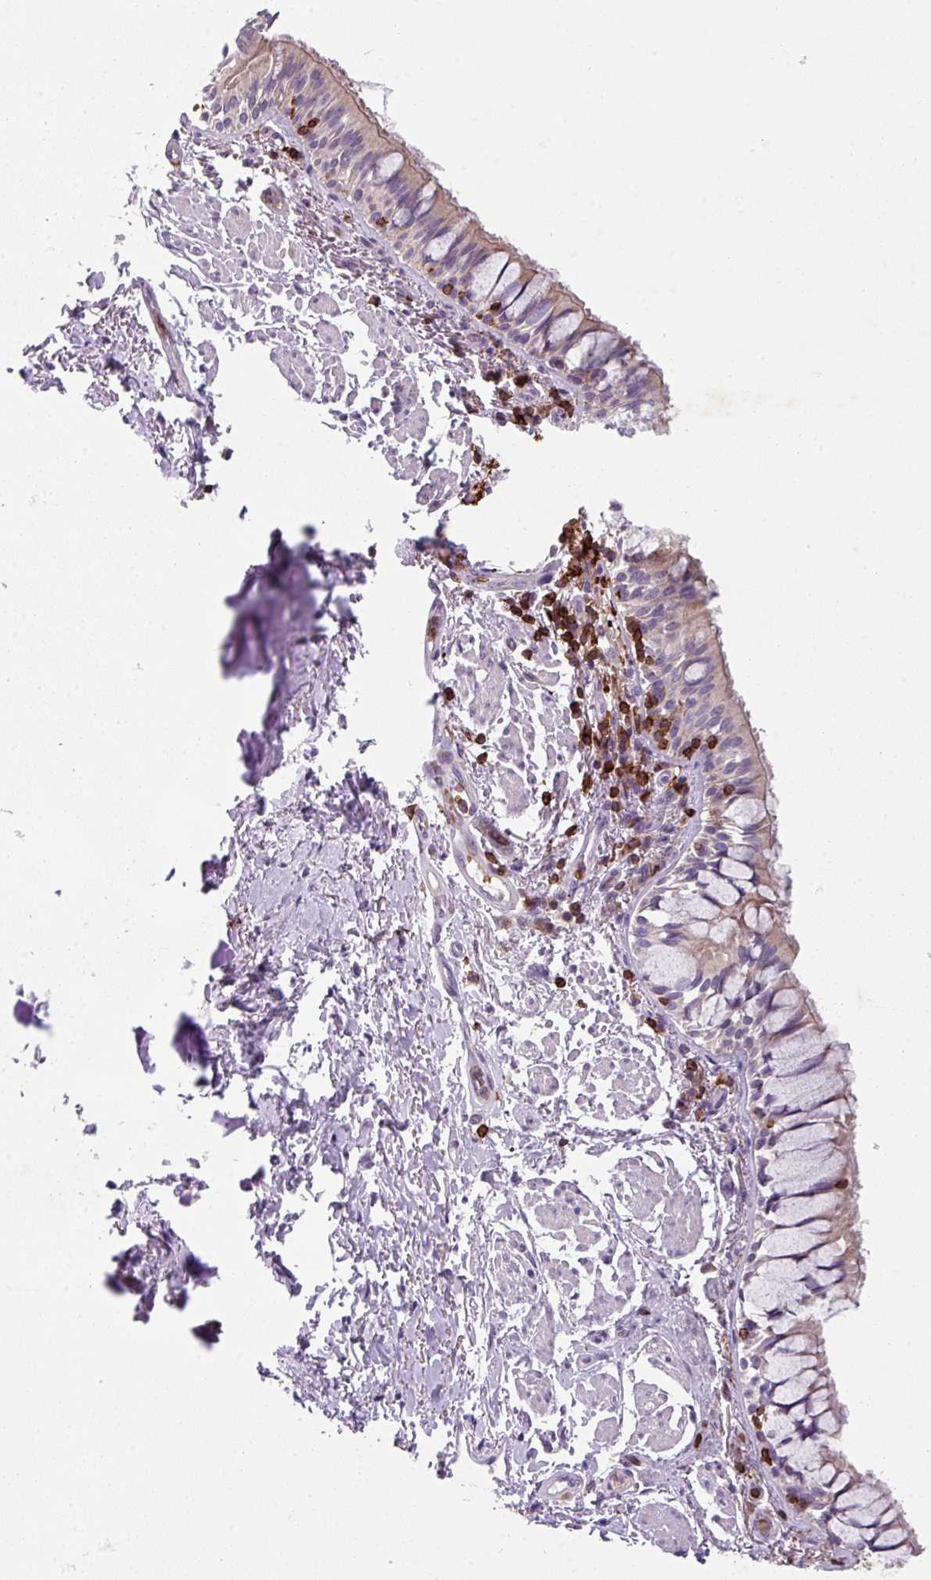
{"staining": {"intensity": "moderate", "quantity": "25%-75%", "location": "cytoplasmic/membranous"}, "tissue": "bronchus", "cell_type": "Respiratory epithelial cells", "image_type": "normal", "snomed": [{"axis": "morphology", "description": "Normal tissue, NOS"}, {"axis": "topography", "description": "Bronchus"}], "caption": "An image of human bronchus stained for a protein shows moderate cytoplasmic/membranous brown staining in respiratory epithelial cells. The staining was performed using DAB (3,3'-diaminobenzidine) to visualize the protein expression in brown, while the nuclei were stained in blue with hematoxylin (Magnification: 20x).", "gene": "NEDD9", "patient": {"sex": "male", "age": 70}}